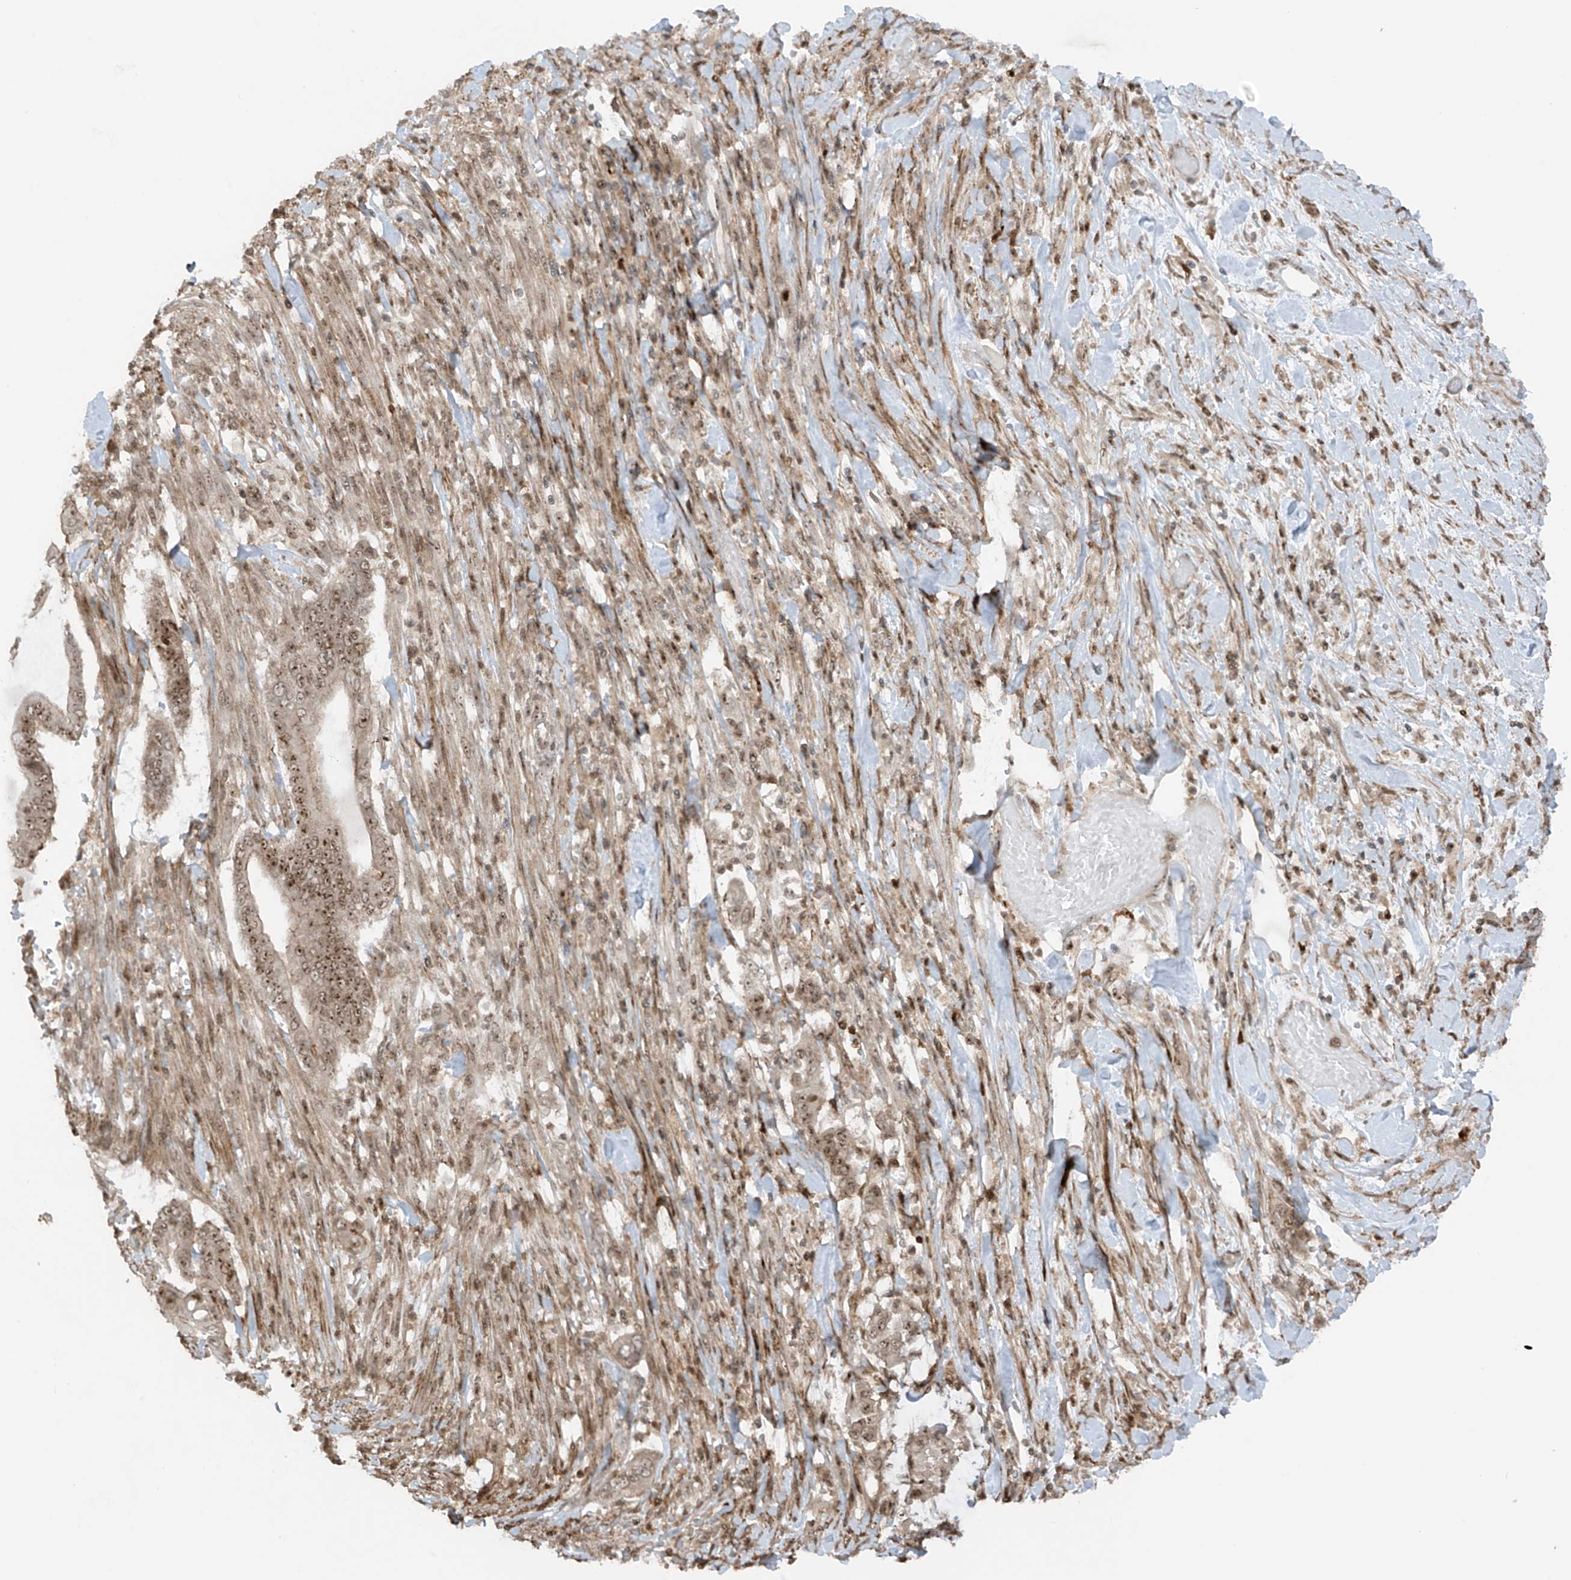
{"staining": {"intensity": "moderate", "quantity": ">75%", "location": "nuclear"}, "tissue": "pancreatic cancer", "cell_type": "Tumor cells", "image_type": "cancer", "snomed": [{"axis": "morphology", "description": "Adenocarcinoma, NOS"}, {"axis": "topography", "description": "Pancreas"}], "caption": "Brown immunohistochemical staining in human pancreatic adenocarcinoma displays moderate nuclear positivity in about >75% of tumor cells.", "gene": "REPIN1", "patient": {"sex": "male", "age": 68}}